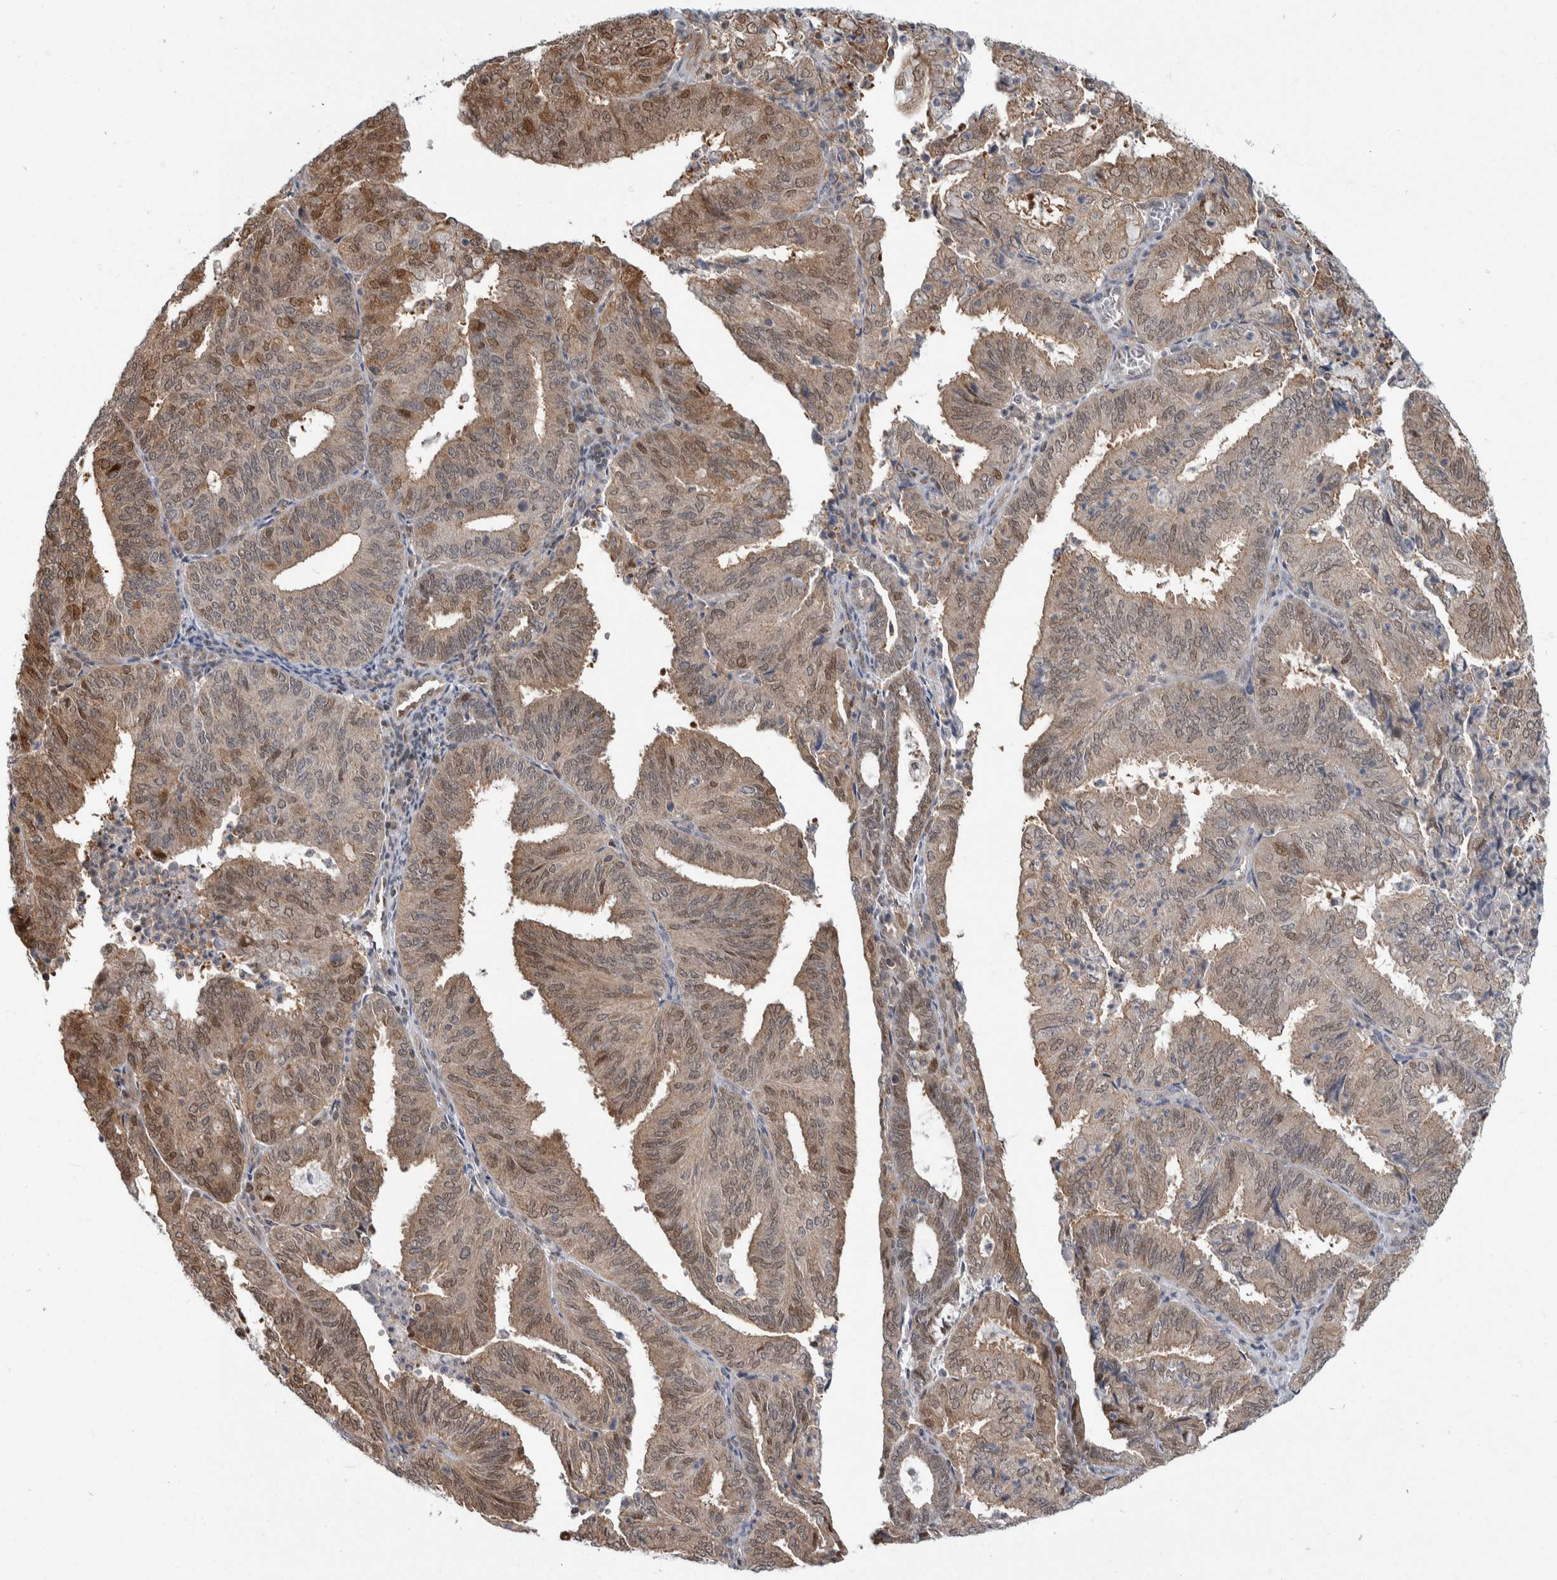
{"staining": {"intensity": "weak", "quantity": "25%-75%", "location": "cytoplasmic/membranous,nuclear"}, "tissue": "endometrial cancer", "cell_type": "Tumor cells", "image_type": "cancer", "snomed": [{"axis": "morphology", "description": "Adenocarcinoma, NOS"}, {"axis": "topography", "description": "Uterus"}], "caption": "The photomicrograph demonstrates staining of endometrial cancer (adenocarcinoma), revealing weak cytoplasmic/membranous and nuclear protein expression (brown color) within tumor cells.", "gene": "PTPA", "patient": {"sex": "female", "age": 60}}